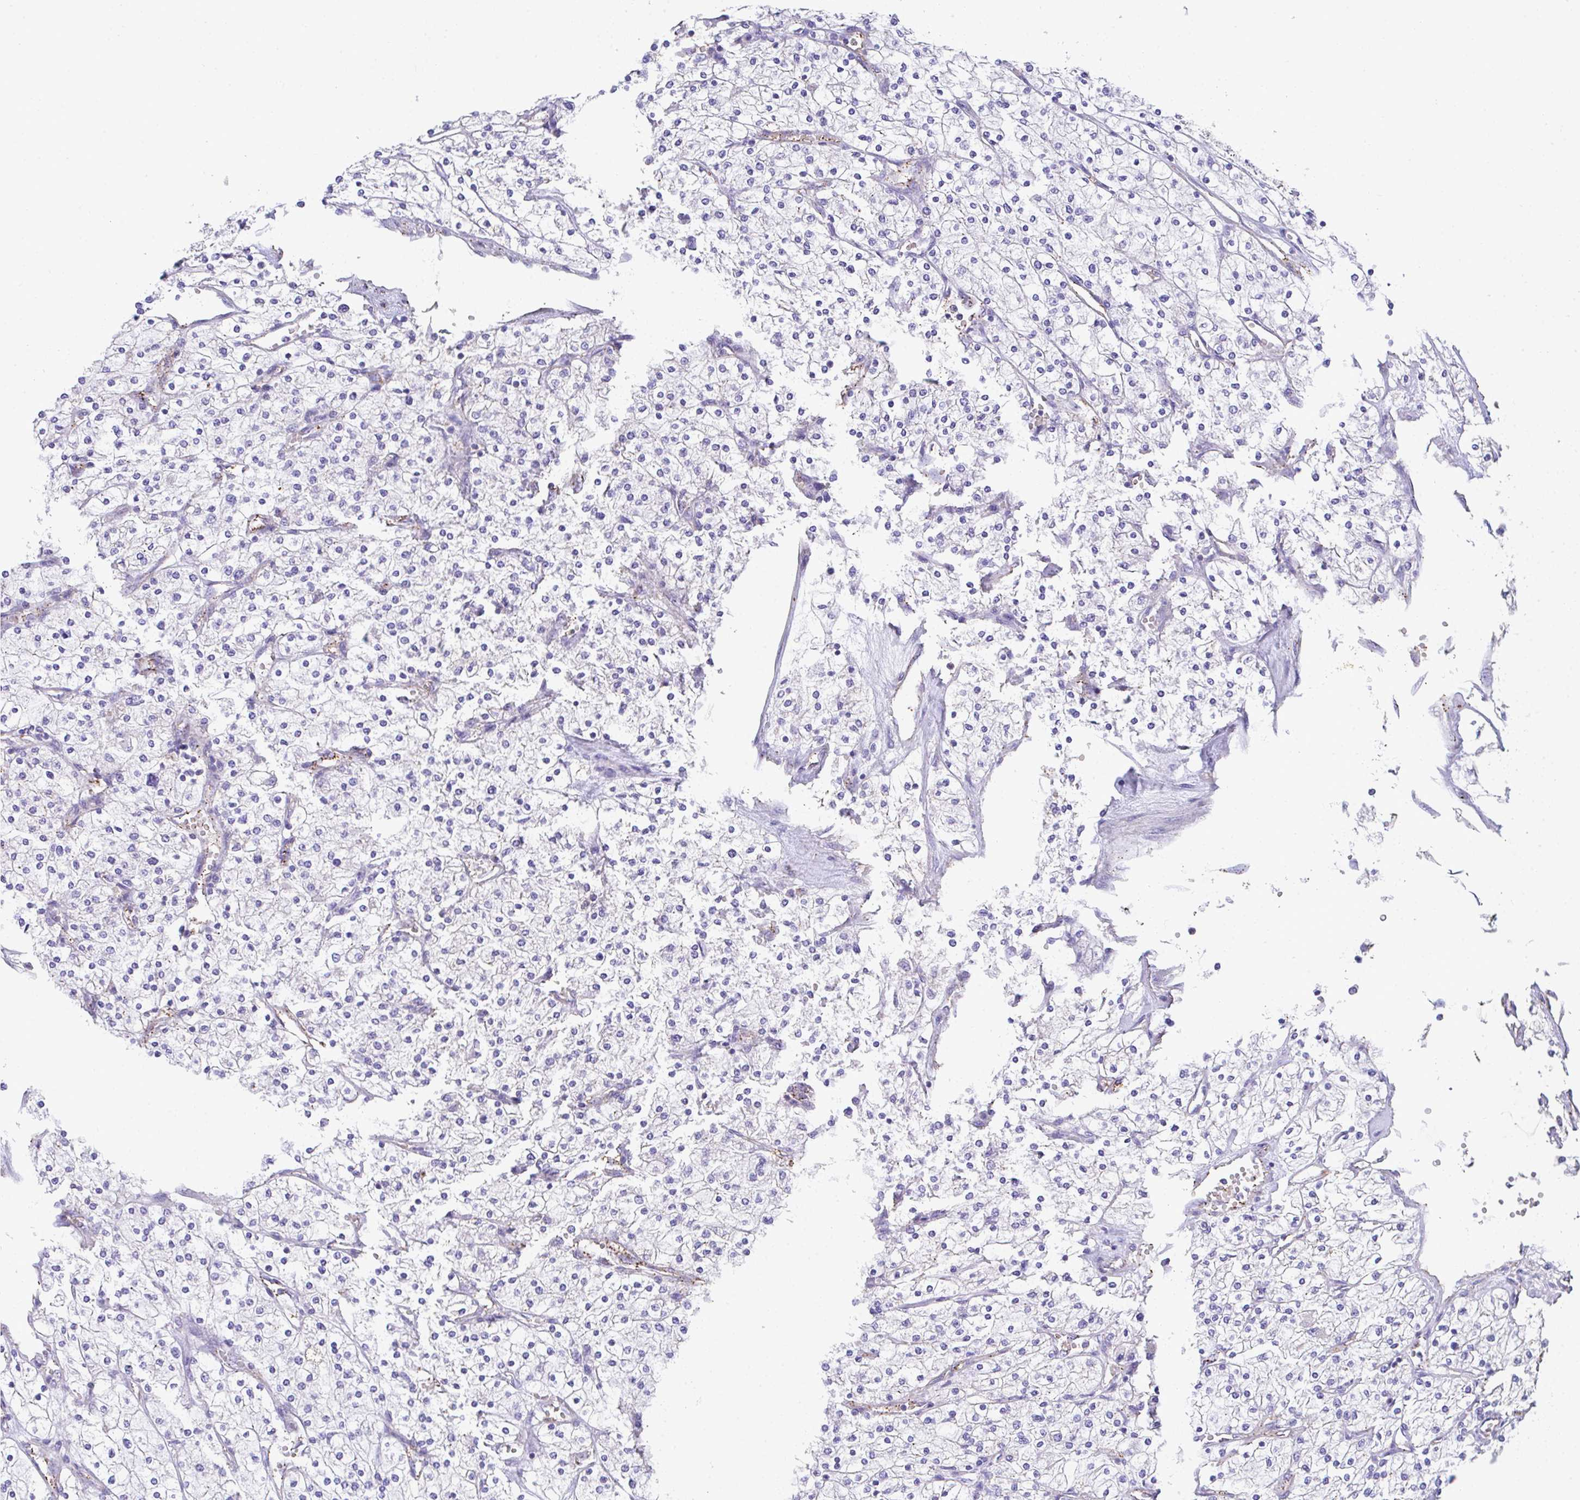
{"staining": {"intensity": "negative", "quantity": "none", "location": "none"}, "tissue": "renal cancer", "cell_type": "Tumor cells", "image_type": "cancer", "snomed": [{"axis": "morphology", "description": "Adenocarcinoma, NOS"}, {"axis": "topography", "description": "Kidney"}], "caption": "Immunohistochemical staining of adenocarcinoma (renal) displays no significant positivity in tumor cells. (DAB IHC visualized using brightfield microscopy, high magnification).", "gene": "TNFAIP8", "patient": {"sex": "male", "age": 80}}